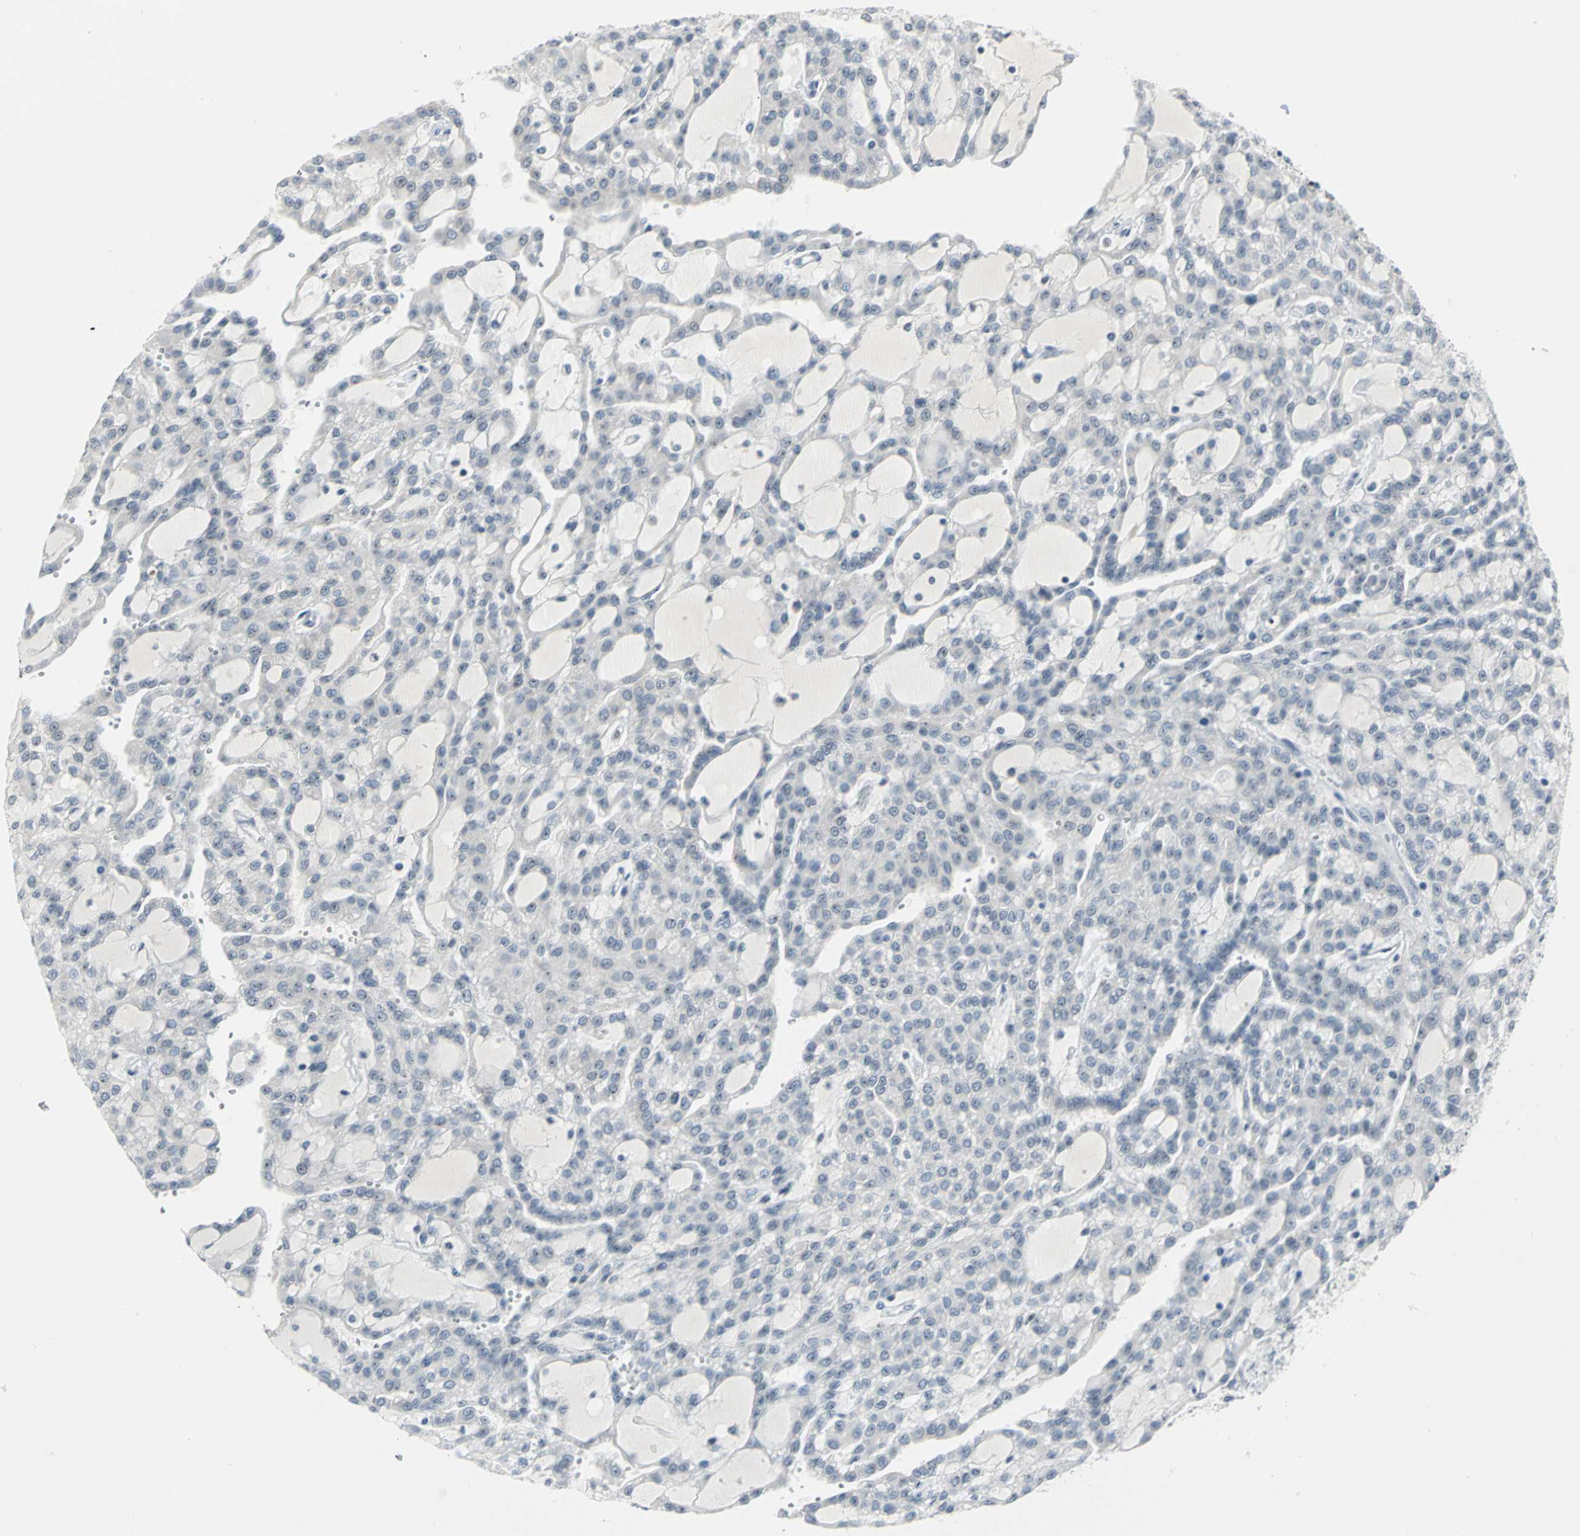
{"staining": {"intensity": "negative", "quantity": "none", "location": "none"}, "tissue": "renal cancer", "cell_type": "Tumor cells", "image_type": "cancer", "snomed": [{"axis": "morphology", "description": "Adenocarcinoma, NOS"}, {"axis": "topography", "description": "Kidney"}], "caption": "Tumor cells are negative for brown protein staining in renal cancer. Brightfield microscopy of immunohistochemistry stained with DAB (3,3'-diaminobenzidine) (brown) and hematoxylin (blue), captured at high magnification.", "gene": "MYBBP1A", "patient": {"sex": "male", "age": 63}}